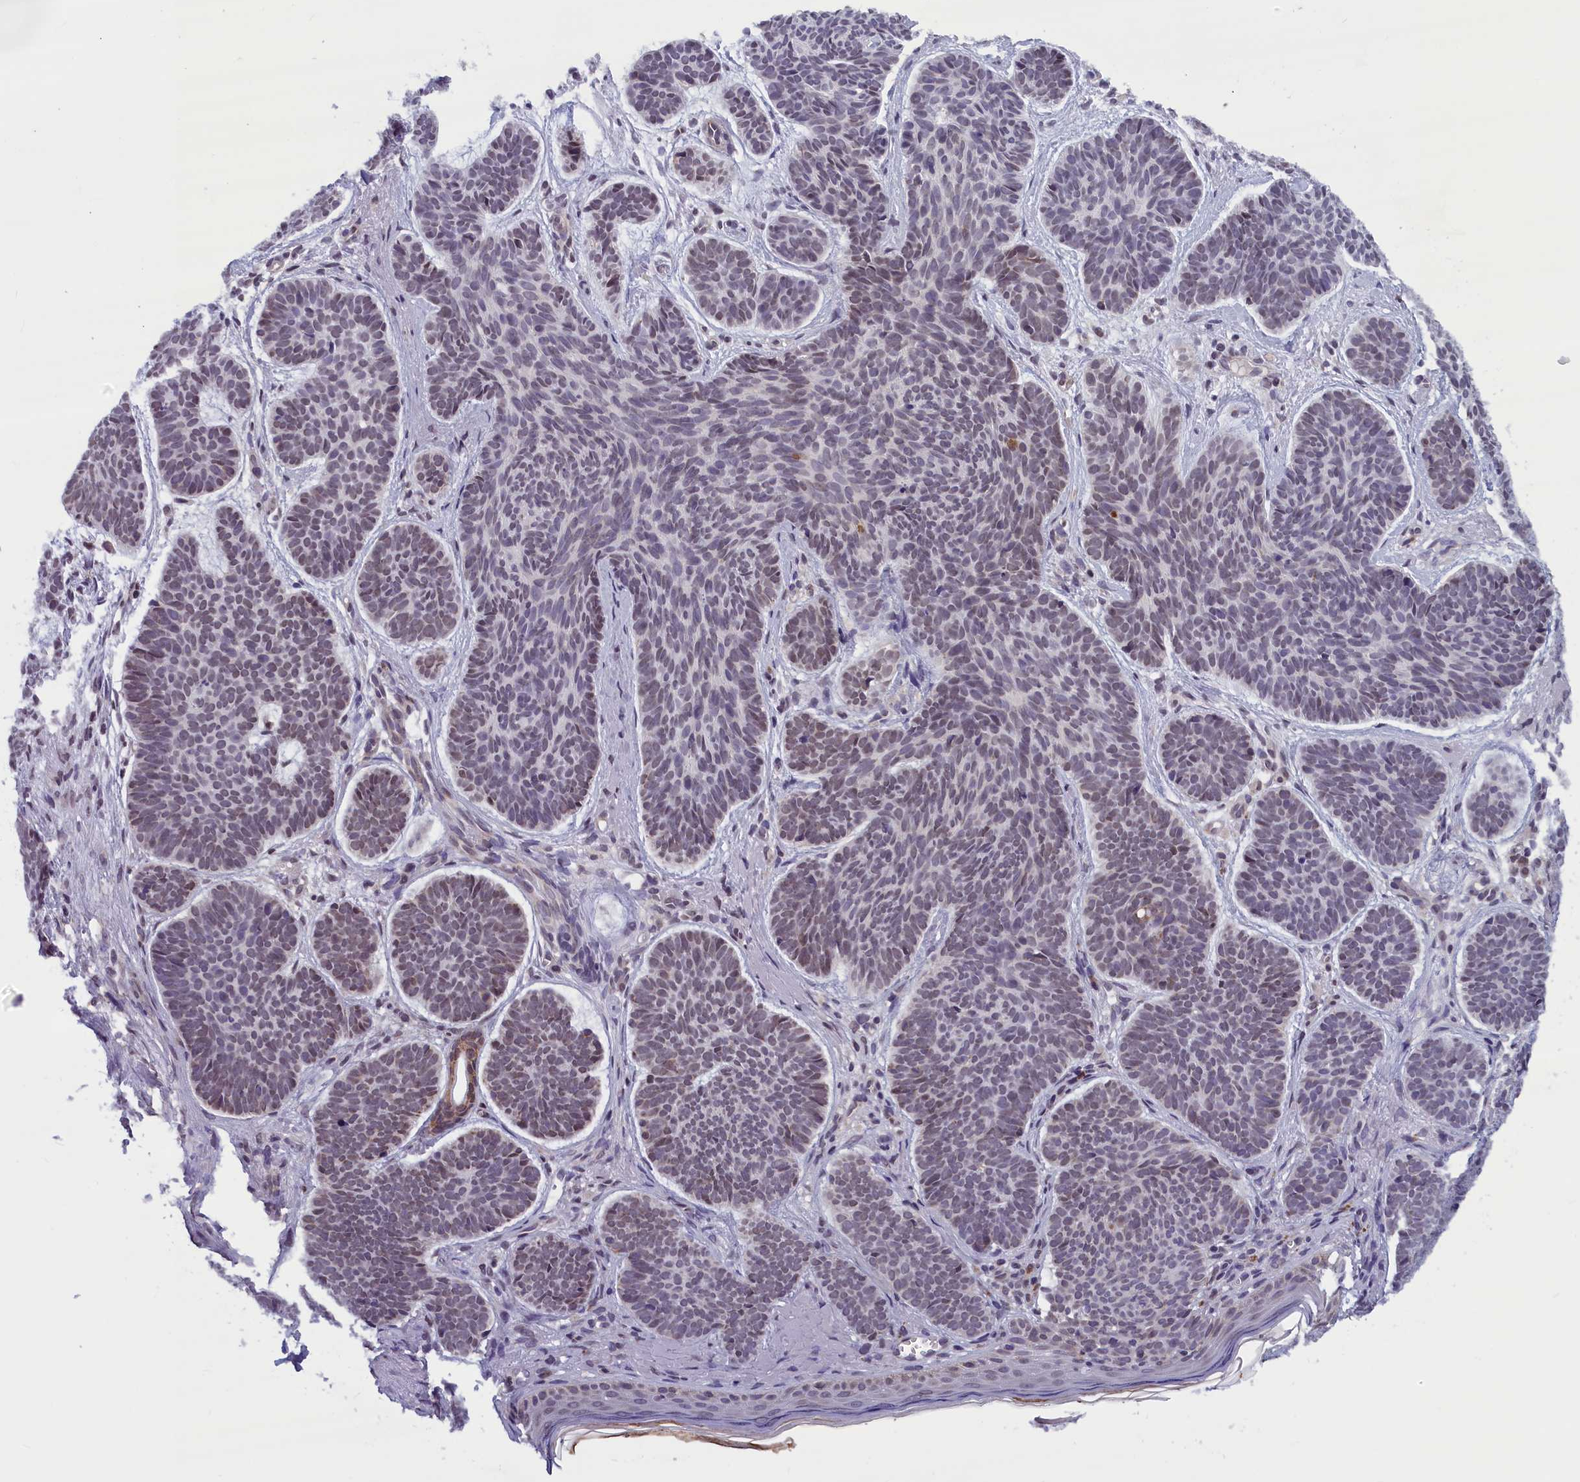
{"staining": {"intensity": "weak", "quantity": "25%-75%", "location": "nuclear"}, "tissue": "skin cancer", "cell_type": "Tumor cells", "image_type": "cancer", "snomed": [{"axis": "morphology", "description": "Basal cell carcinoma"}, {"axis": "topography", "description": "Skin"}], "caption": "Brown immunohistochemical staining in human skin cancer (basal cell carcinoma) exhibits weak nuclear staining in approximately 25%-75% of tumor cells. The protein is stained brown, and the nuclei are stained in blue (DAB IHC with brightfield microscopy, high magnification).", "gene": "KCNK6", "patient": {"sex": "female", "age": 74}}